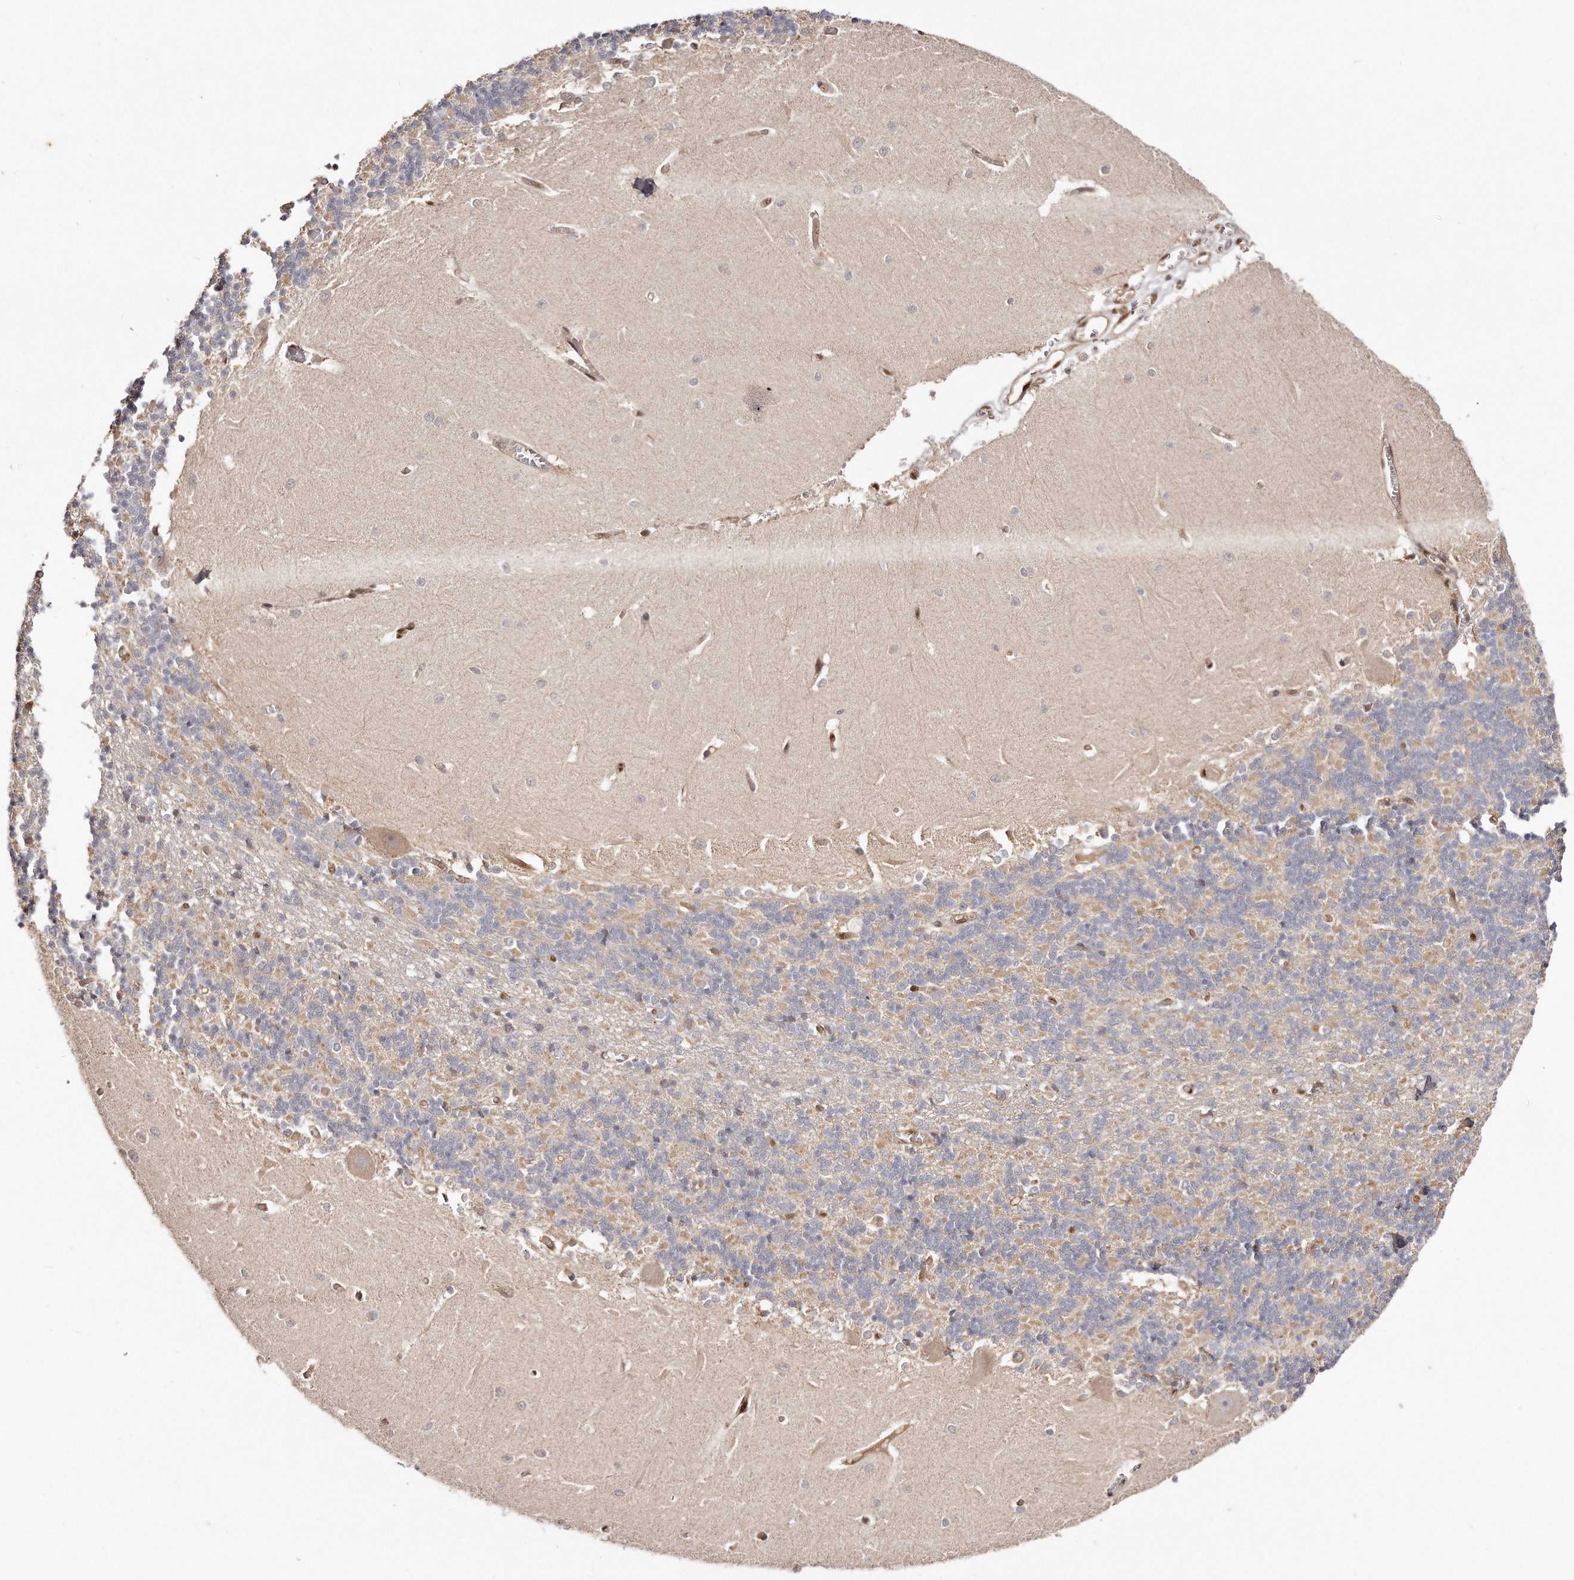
{"staining": {"intensity": "moderate", "quantity": "<25%", "location": "cytoplasmic/membranous"}, "tissue": "cerebellum", "cell_type": "Cells in granular layer", "image_type": "normal", "snomed": [{"axis": "morphology", "description": "Normal tissue, NOS"}, {"axis": "topography", "description": "Cerebellum"}], "caption": "Immunohistochemistry of normal cerebellum displays low levels of moderate cytoplasmic/membranous positivity in approximately <25% of cells in granular layer. The protein of interest is shown in brown color, while the nuclei are stained blue.", "gene": "GBP4", "patient": {"sex": "male", "age": 37}}